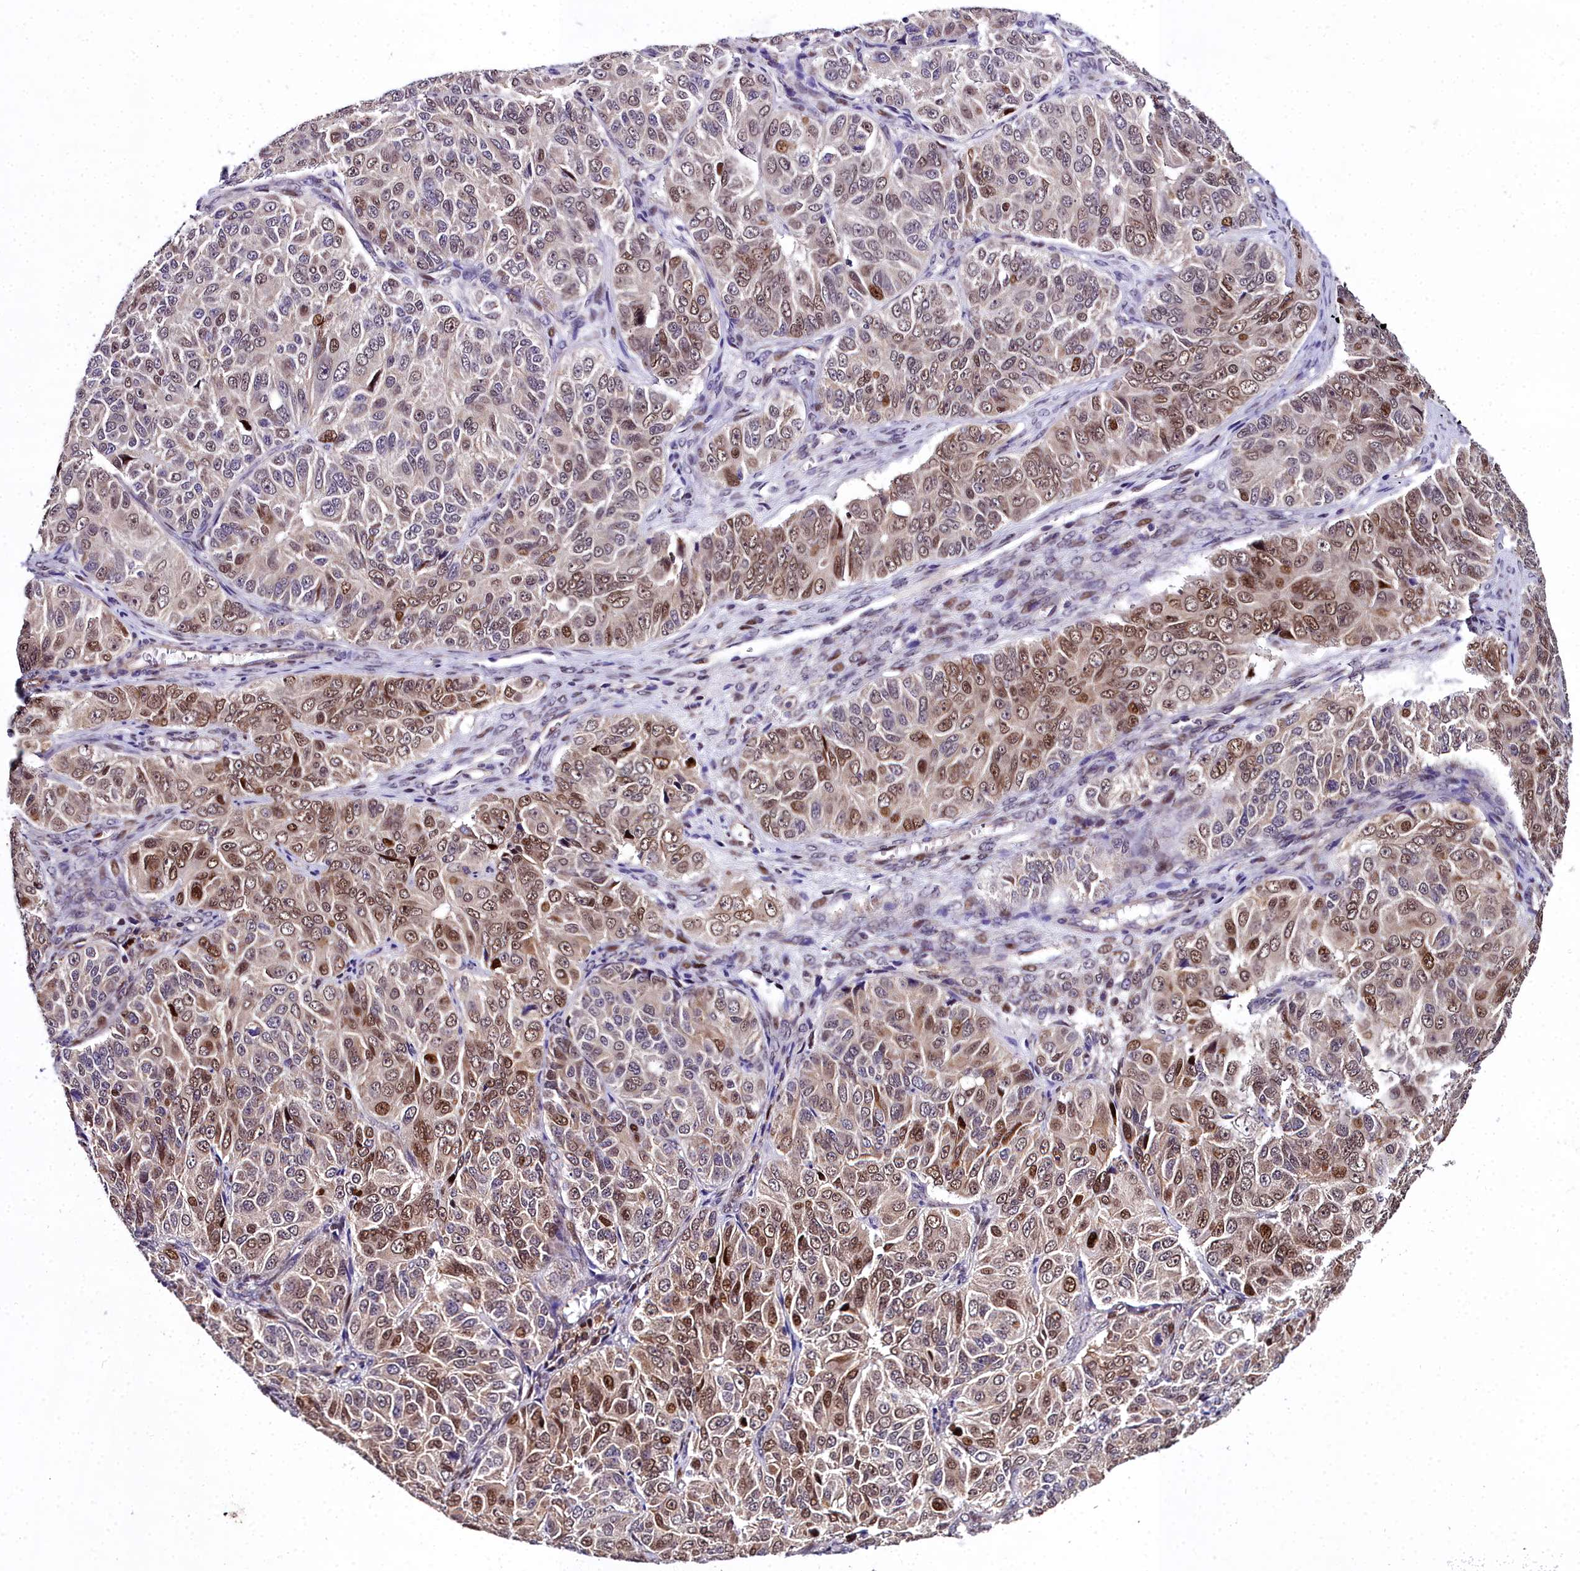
{"staining": {"intensity": "moderate", "quantity": ">75%", "location": "nuclear"}, "tissue": "ovarian cancer", "cell_type": "Tumor cells", "image_type": "cancer", "snomed": [{"axis": "morphology", "description": "Carcinoma, endometroid"}, {"axis": "topography", "description": "Ovary"}], "caption": "Protein expression analysis of human ovarian endometroid carcinoma reveals moderate nuclear expression in approximately >75% of tumor cells.", "gene": "AP1M1", "patient": {"sex": "female", "age": 51}}